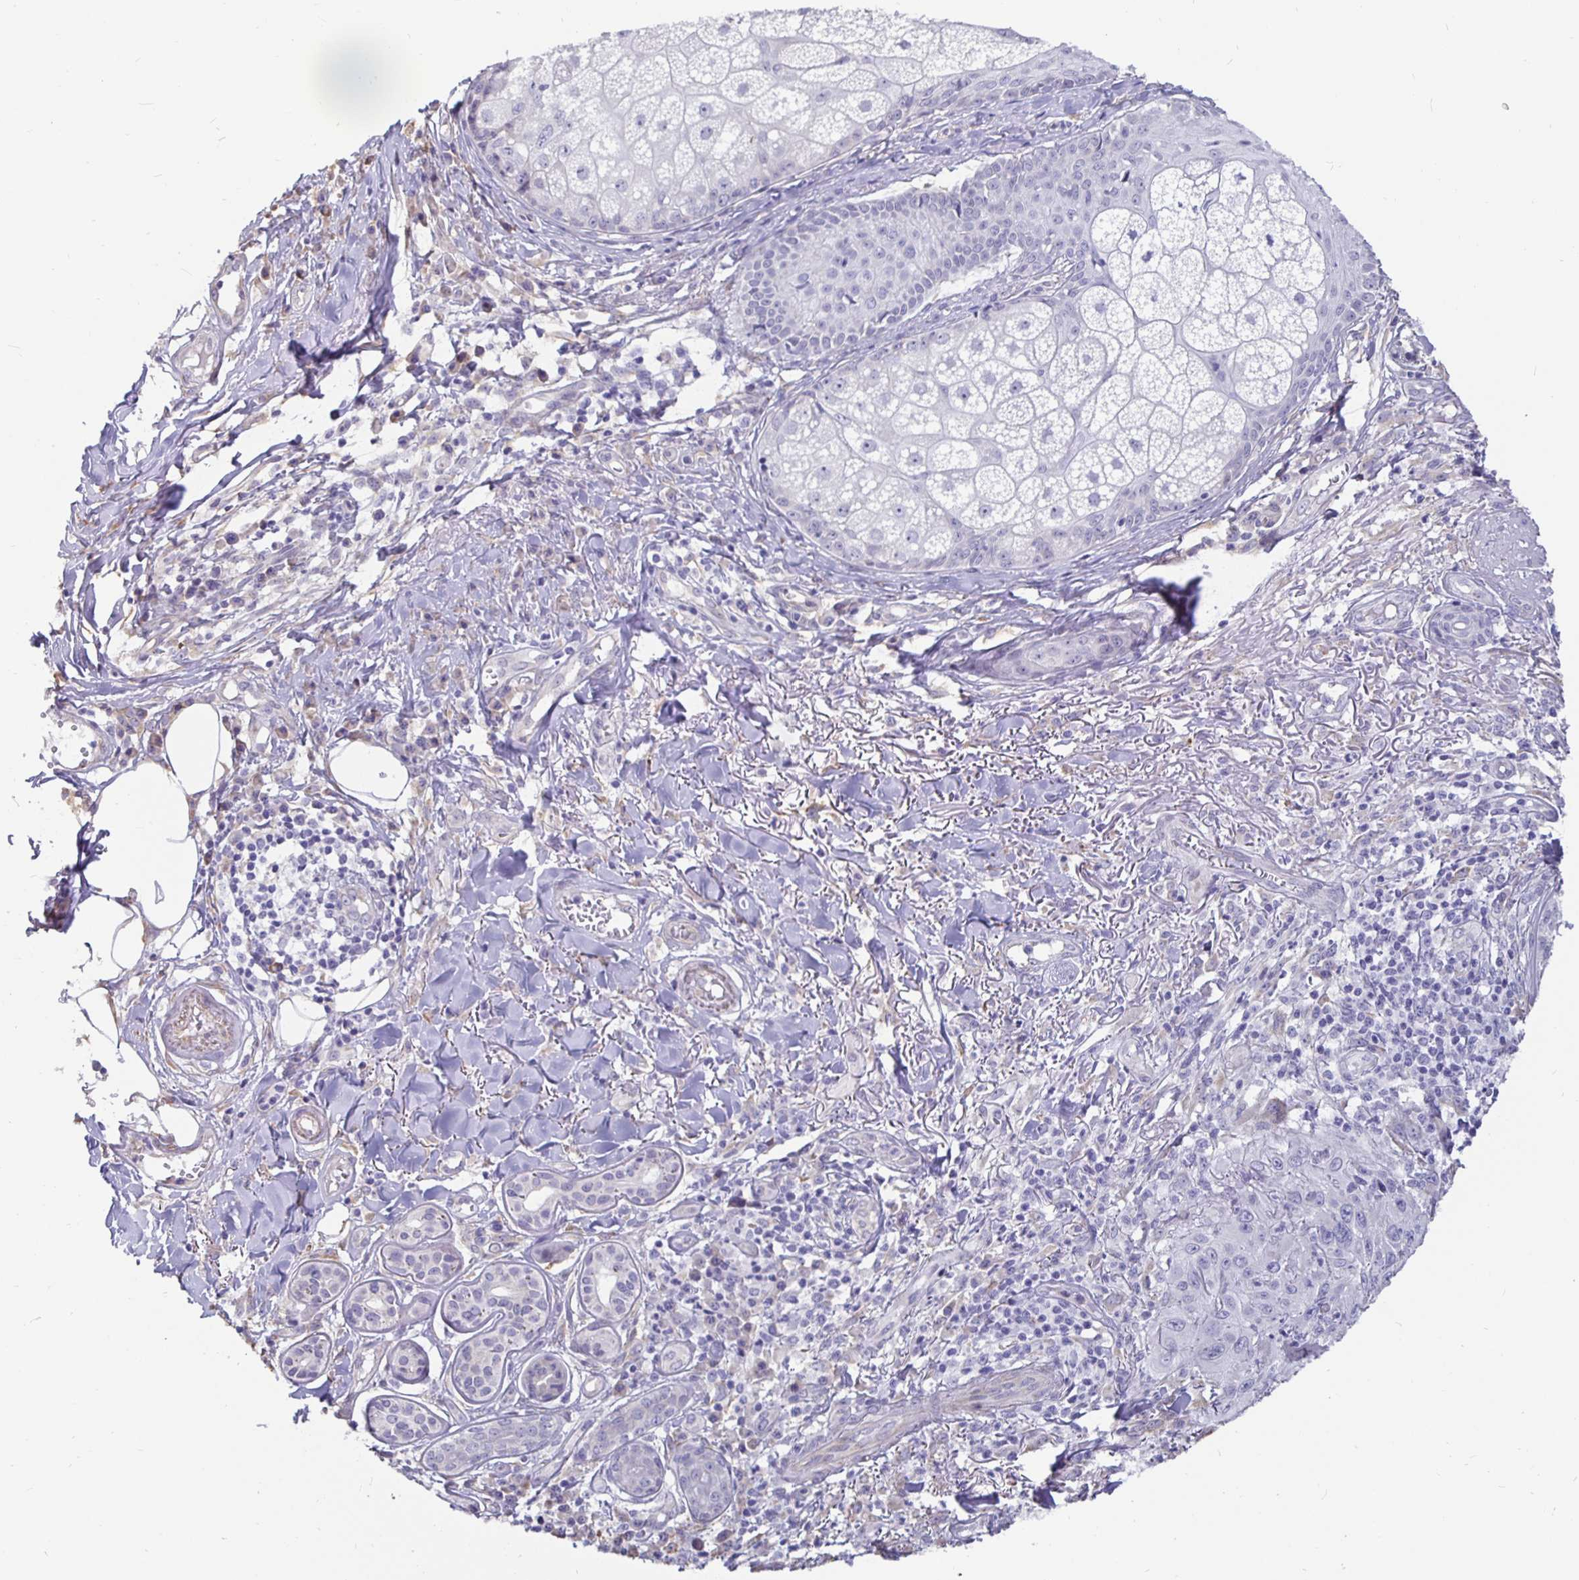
{"staining": {"intensity": "negative", "quantity": "none", "location": "none"}, "tissue": "skin cancer", "cell_type": "Tumor cells", "image_type": "cancer", "snomed": [{"axis": "morphology", "description": "Squamous cell carcinoma, NOS"}, {"axis": "topography", "description": "Skin"}], "caption": "The IHC micrograph has no significant staining in tumor cells of skin cancer tissue.", "gene": "DNAI2", "patient": {"sex": "male", "age": 75}}